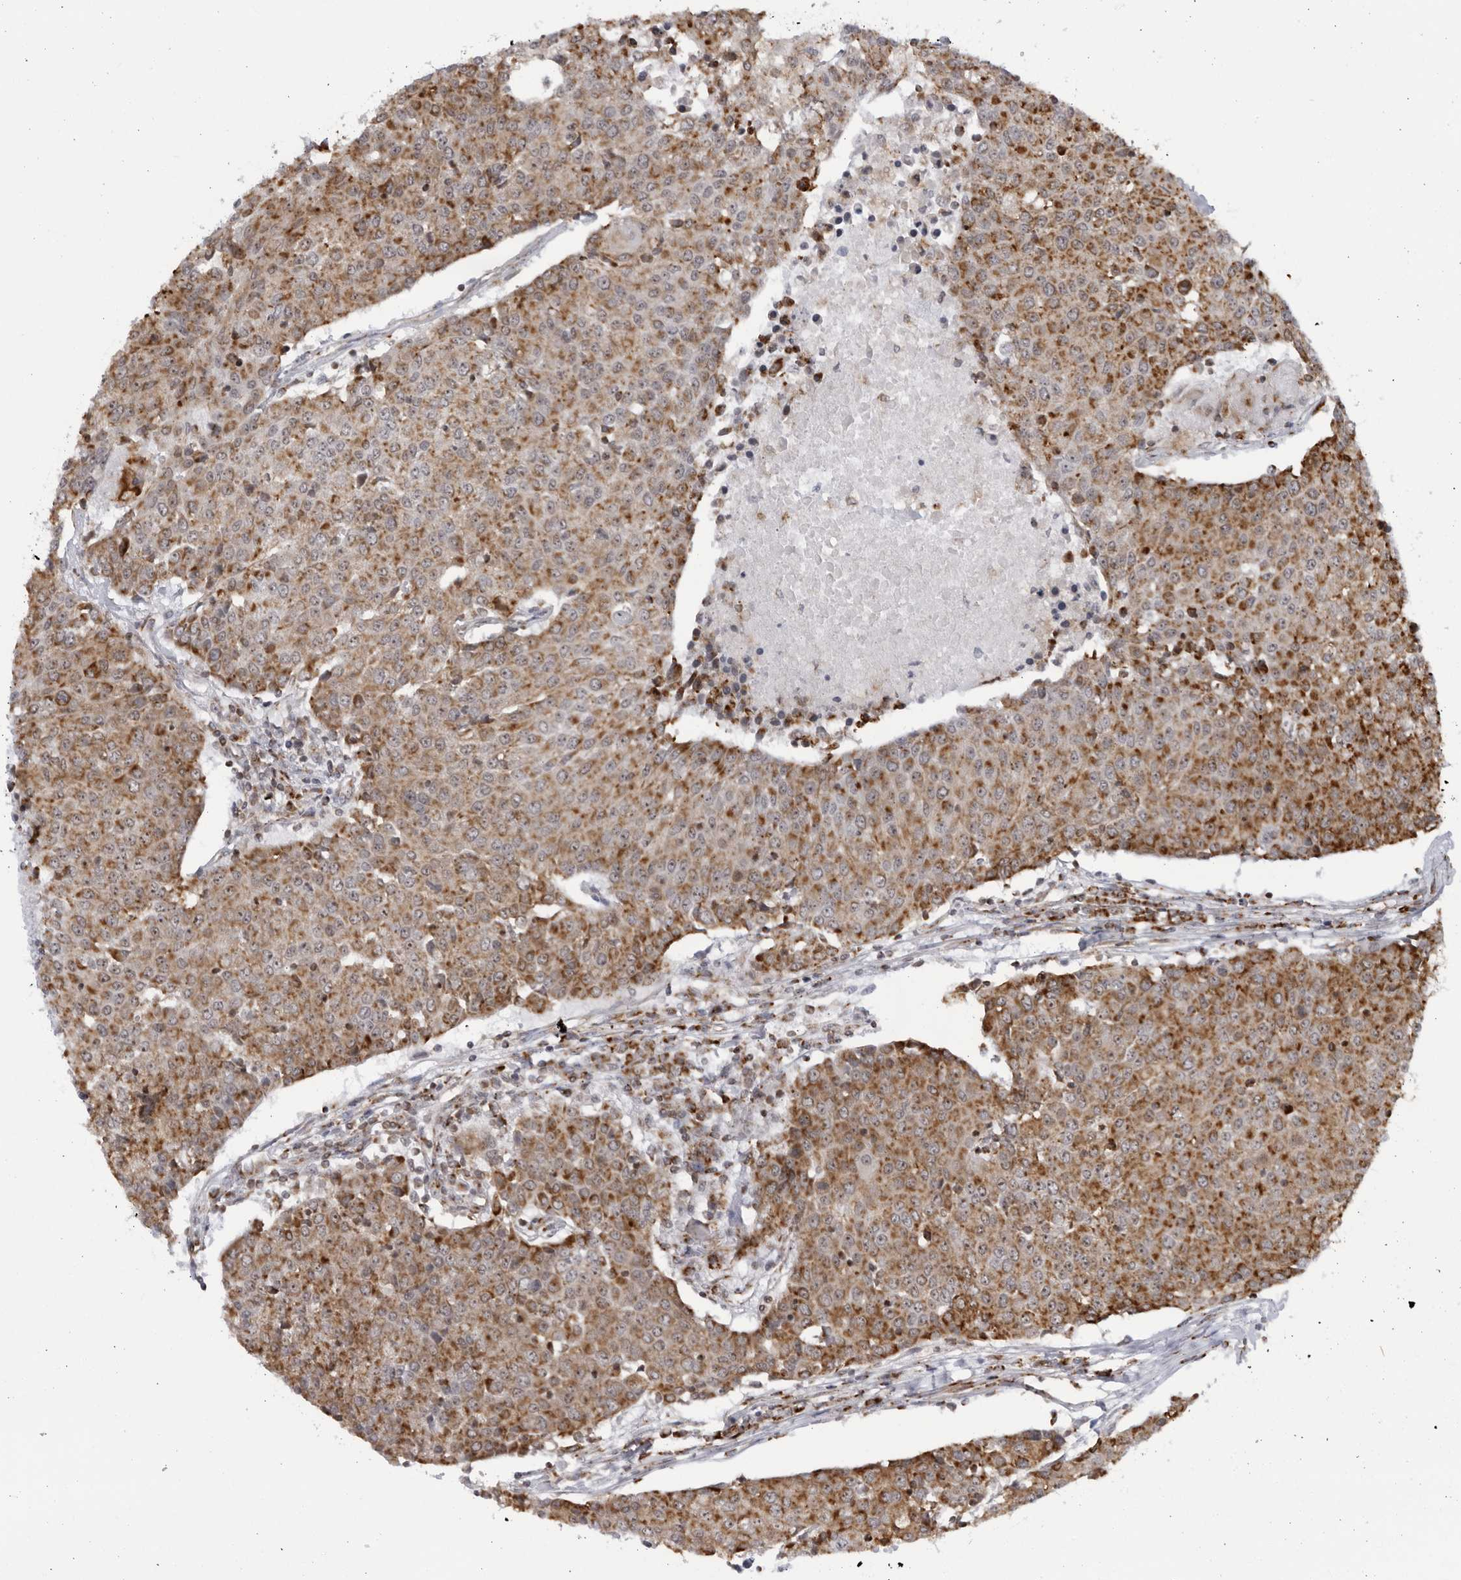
{"staining": {"intensity": "moderate", "quantity": "25%-75%", "location": "cytoplasmic/membranous"}, "tissue": "urothelial cancer", "cell_type": "Tumor cells", "image_type": "cancer", "snomed": [{"axis": "morphology", "description": "Urothelial carcinoma, High grade"}, {"axis": "topography", "description": "Urinary bladder"}], "caption": "An image showing moderate cytoplasmic/membranous positivity in about 25%-75% of tumor cells in high-grade urothelial carcinoma, as visualized by brown immunohistochemical staining.", "gene": "RBM34", "patient": {"sex": "female", "age": 85}}